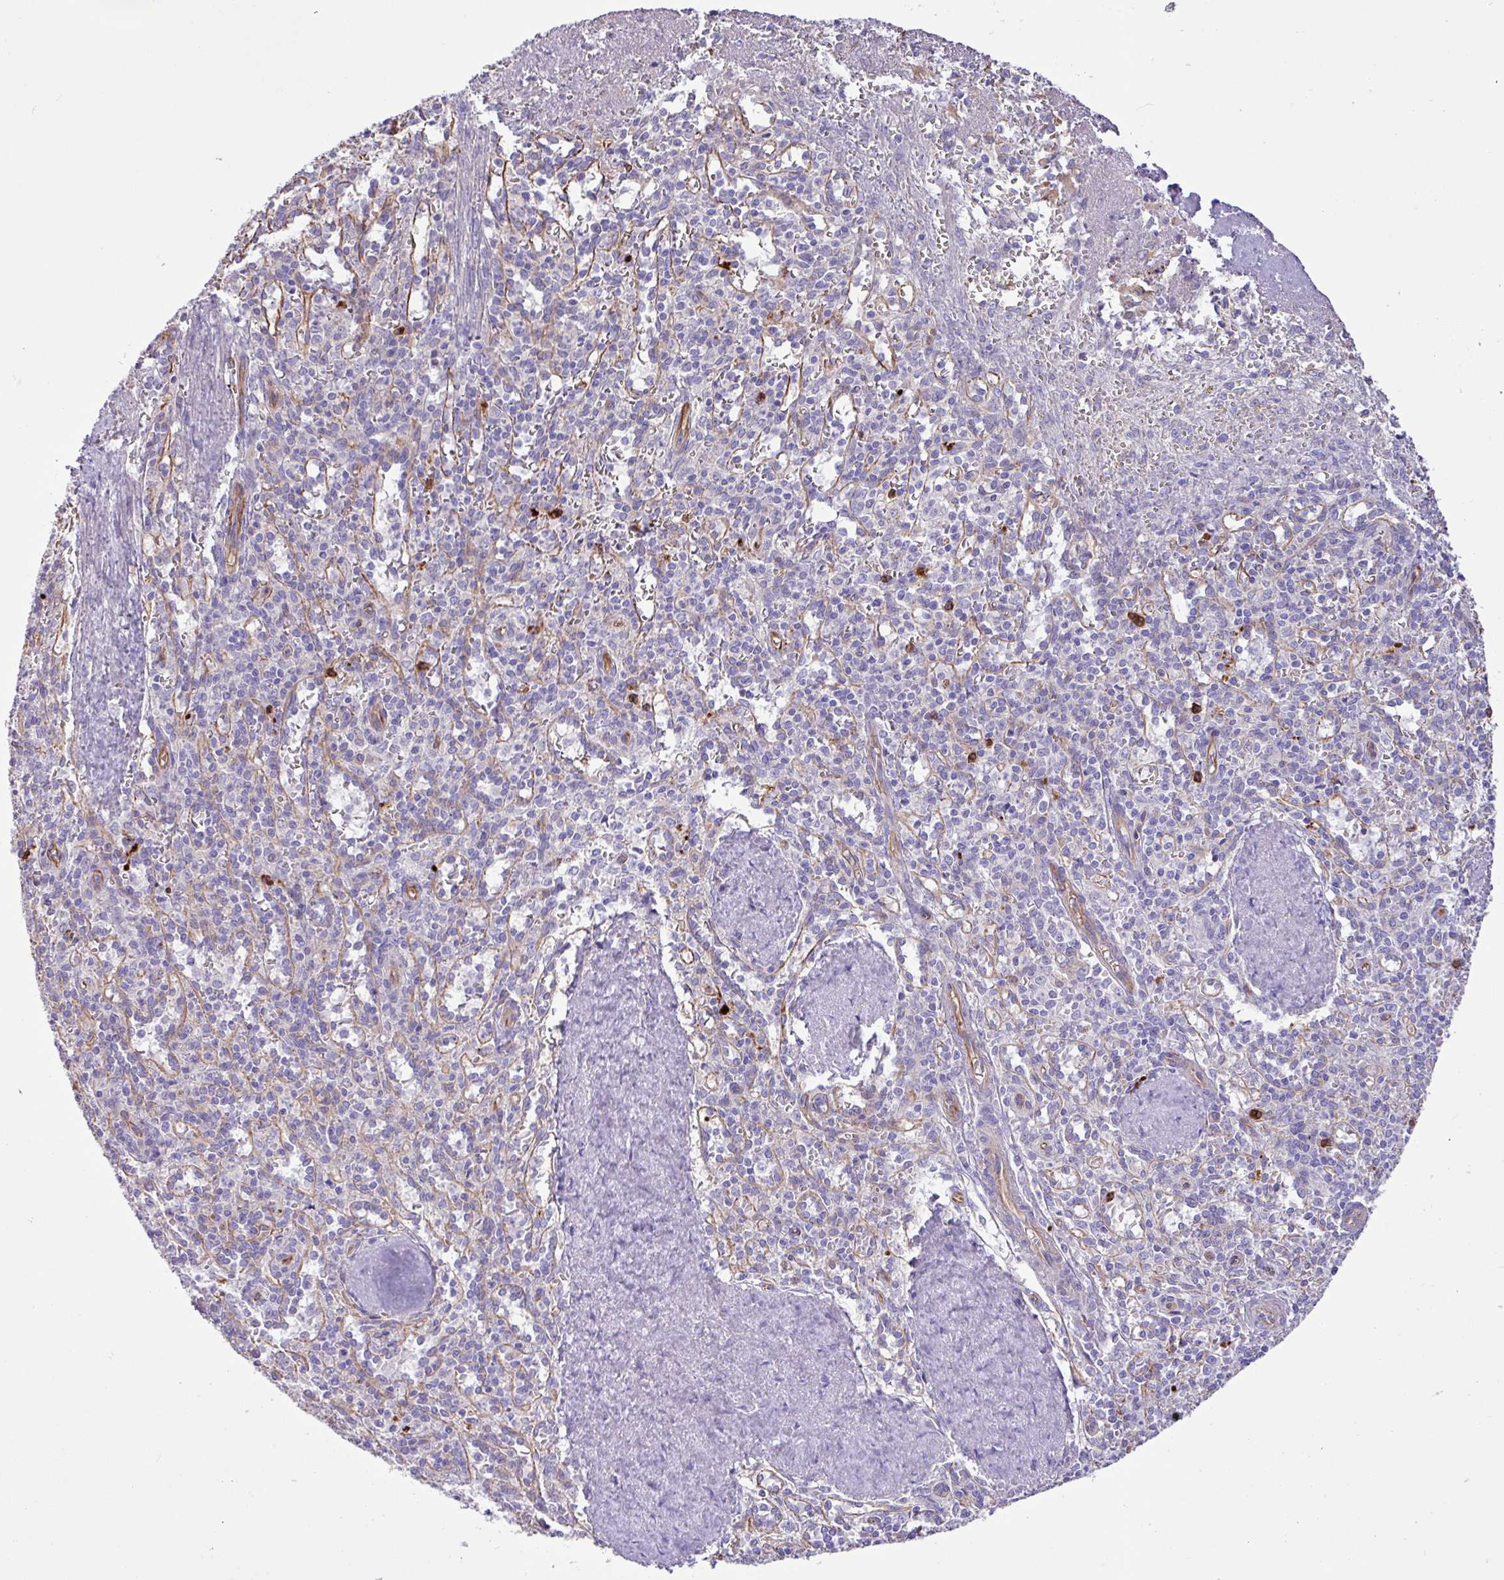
{"staining": {"intensity": "negative", "quantity": "none", "location": "none"}, "tissue": "spleen", "cell_type": "Cells in red pulp", "image_type": "normal", "snomed": [{"axis": "morphology", "description": "Normal tissue, NOS"}, {"axis": "topography", "description": "Spleen"}], "caption": "Immunohistochemistry of benign human spleen demonstrates no positivity in cells in red pulp.", "gene": "MRM2", "patient": {"sex": "female", "age": 70}}